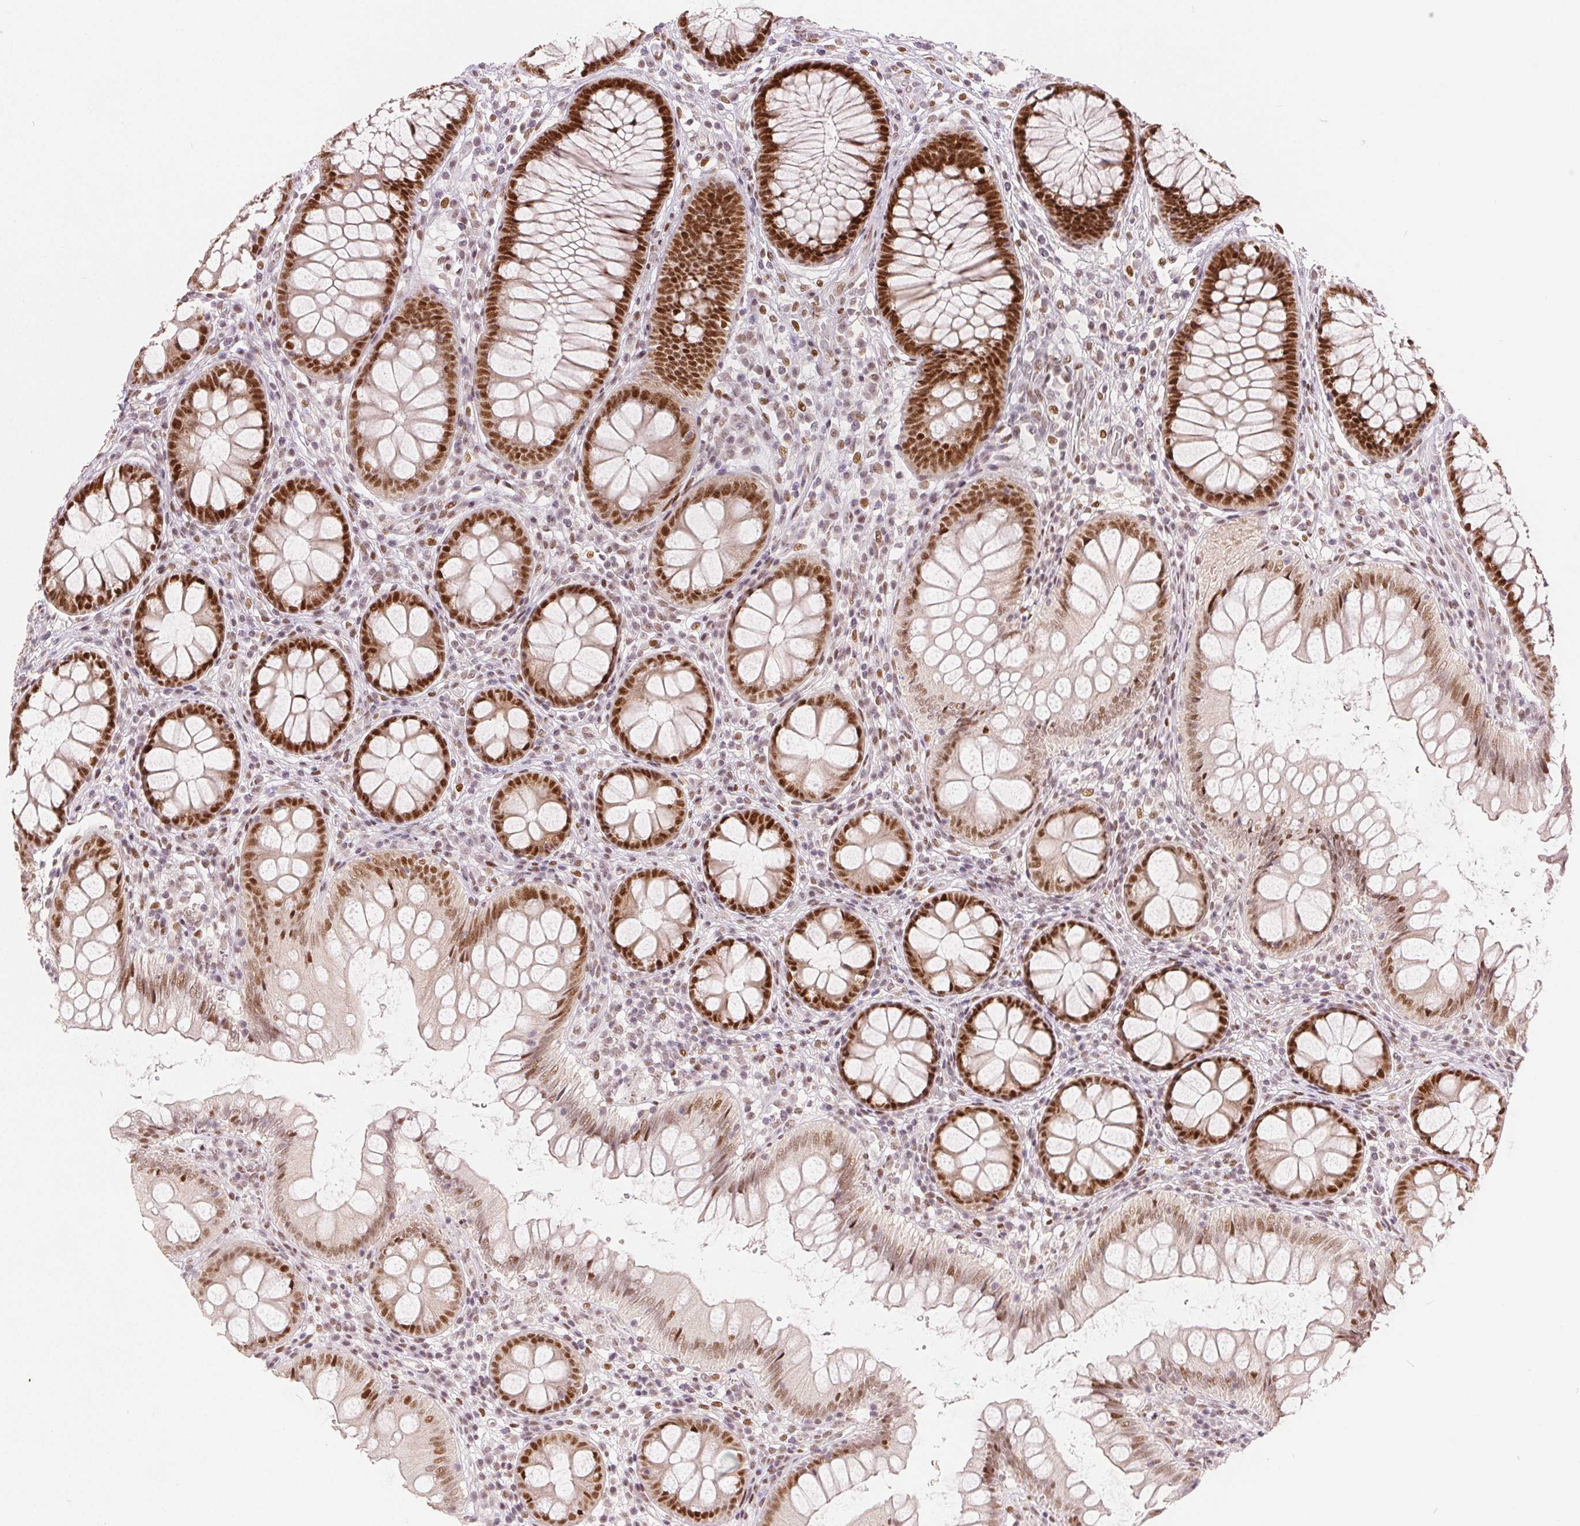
{"staining": {"intensity": "moderate", "quantity": ">75%", "location": "nuclear"}, "tissue": "colon", "cell_type": "Glandular cells", "image_type": "normal", "snomed": [{"axis": "morphology", "description": "Normal tissue, NOS"}, {"axis": "morphology", "description": "Adenoma, NOS"}, {"axis": "topography", "description": "Soft tissue"}, {"axis": "topography", "description": "Colon"}], "caption": "Immunohistochemical staining of unremarkable human colon exhibits >75% levels of moderate nuclear protein staining in about >75% of glandular cells. Nuclei are stained in blue.", "gene": "ZNF703", "patient": {"sex": "male", "age": 47}}